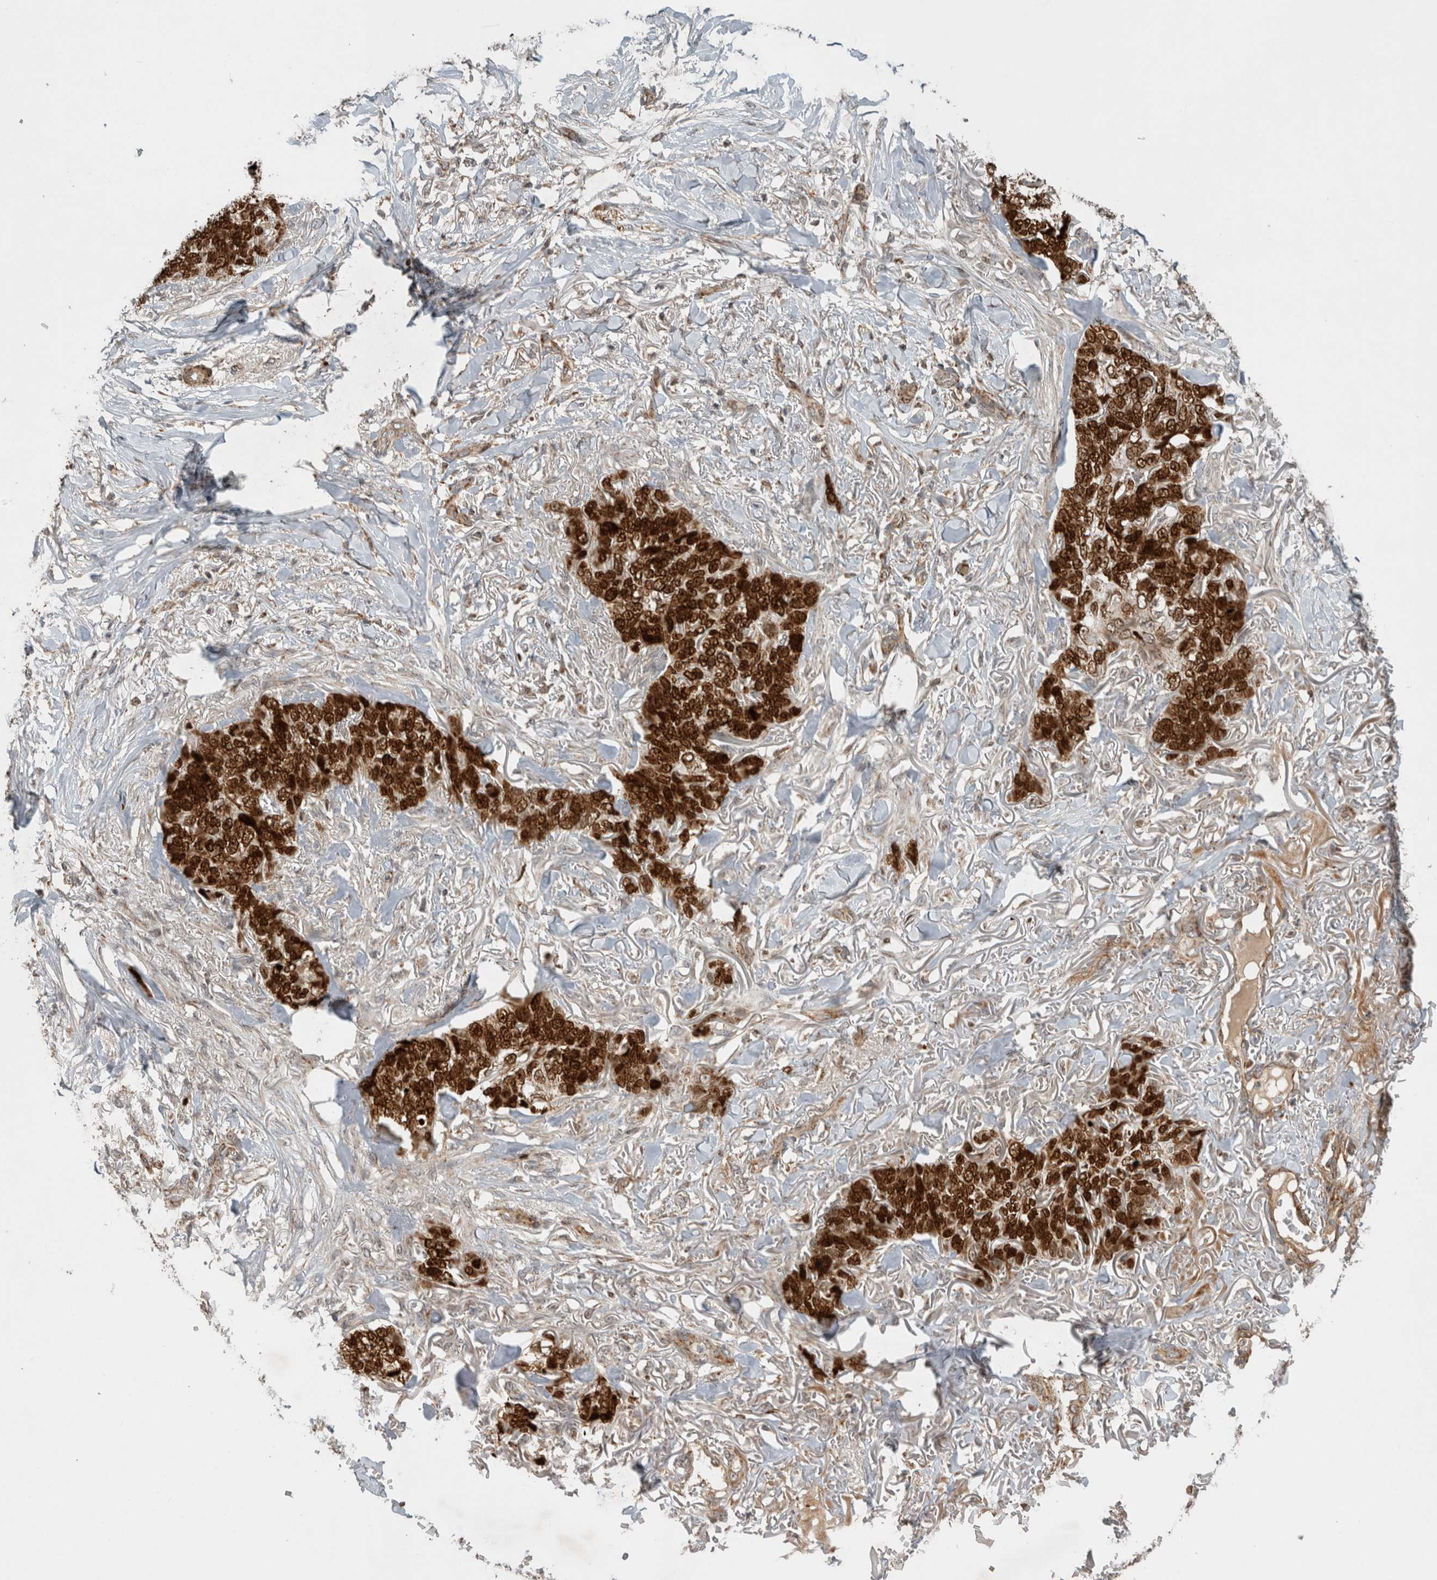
{"staining": {"intensity": "strong", "quantity": ">75%", "location": "cytoplasmic/membranous,nuclear"}, "tissue": "skin cancer", "cell_type": "Tumor cells", "image_type": "cancer", "snomed": [{"axis": "morphology", "description": "Normal tissue, NOS"}, {"axis": "morphology", "description": "Basal cell carcinoma"}, {"axis": "topography", "description": "Skin"}], "caption": "DAB immunohistochemical staining of skin cancer displays strong cytoplasmic/membranous and nuclear protein expression in approximately >75% of tumor cells.", "gene": "INSRR", "patient": {"sex": "male", "age": 77}}